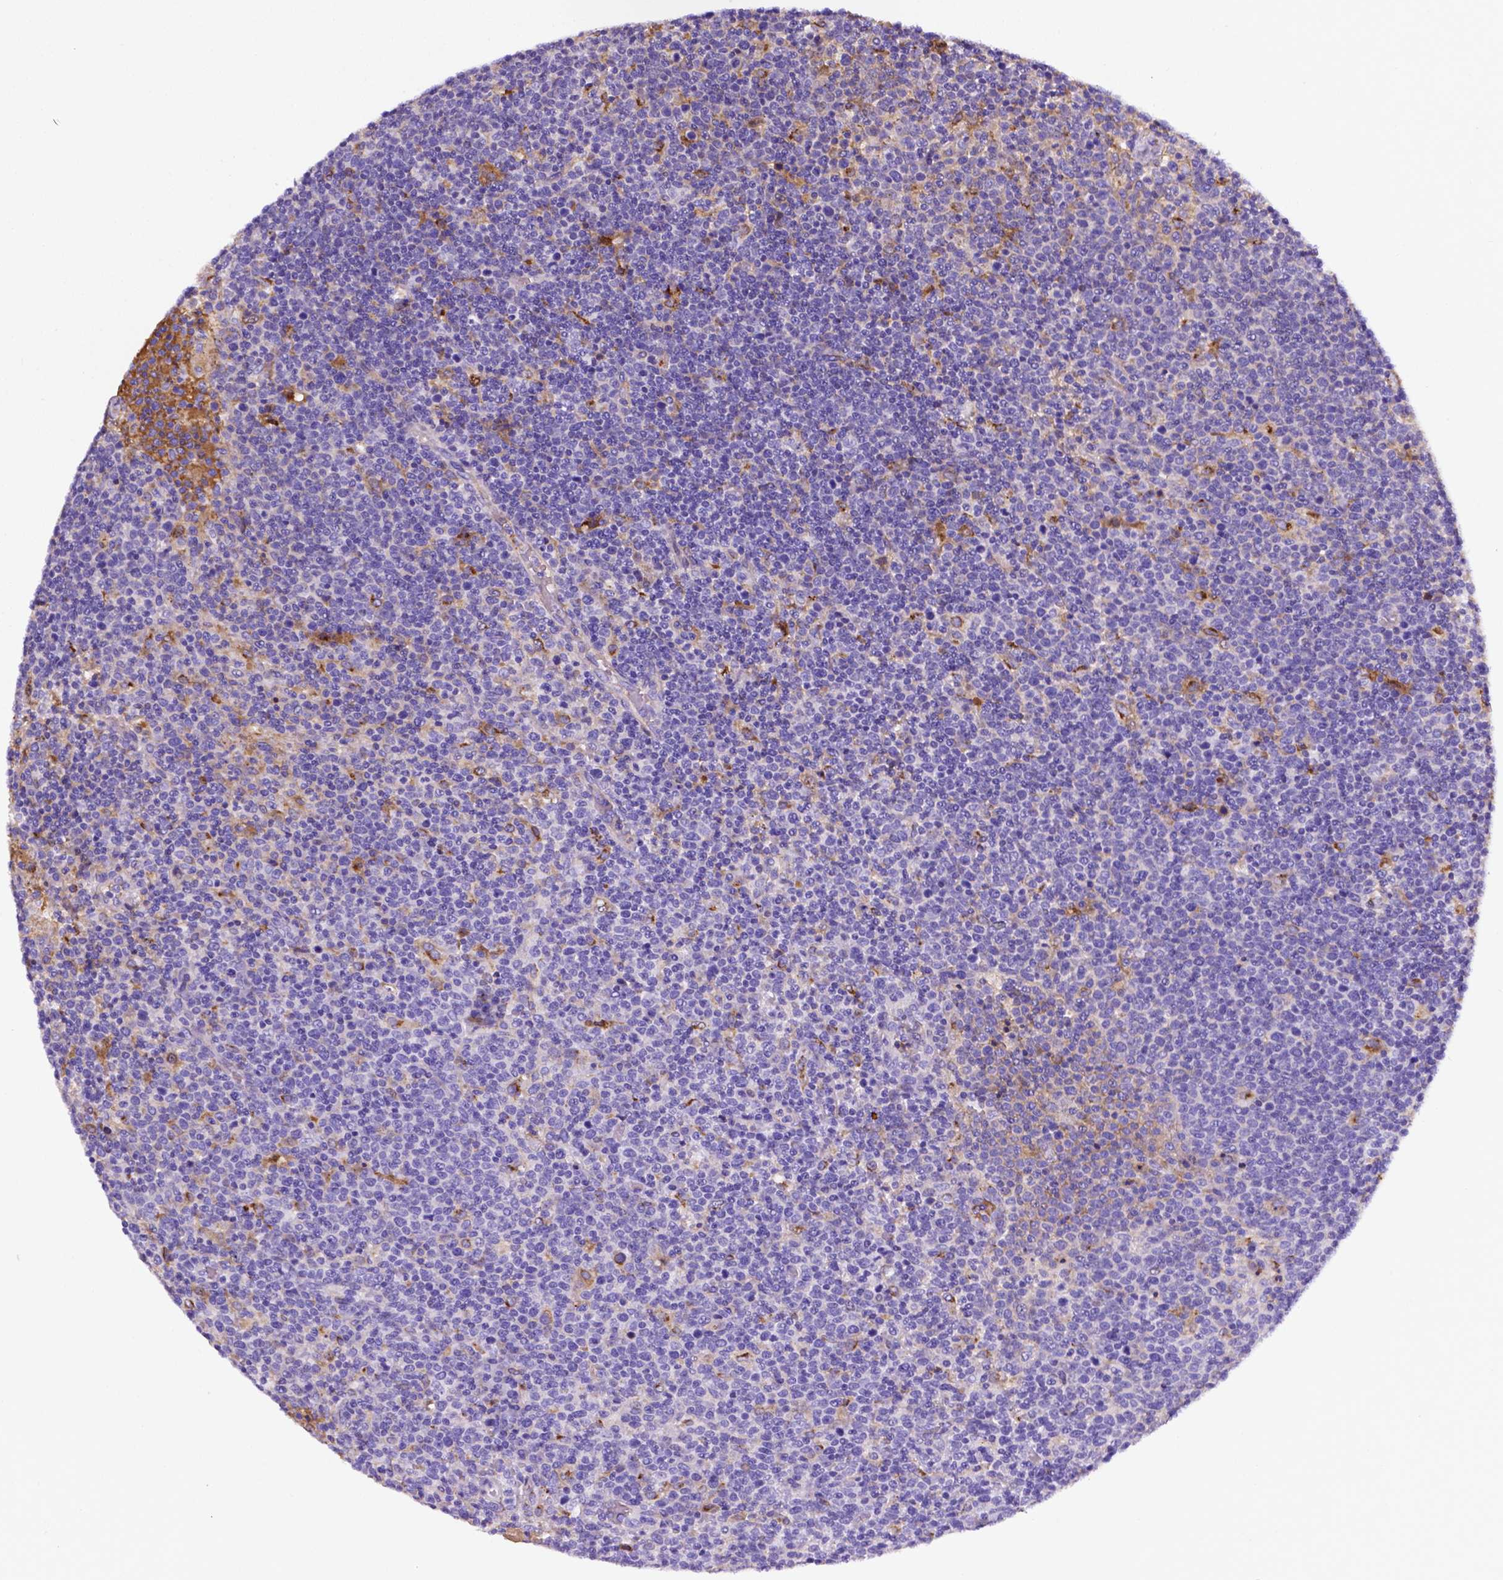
{"staining": {"intensity": "negative", "quantity": "none", "location": "none"}, "tissue": "lymphoma", "cell_type": "Tumor cells", "image_type": "cancer", "snomed": [{"axis": "morphology", "description": "Malignant lymphoma, non-Hodgkin's type, High grade"}, {"axis": "topography", "description": "Lymph node"}], "caption": "Immunohistochemical staining of human malignant lymphoma, non-Hodgkin's type (high-grade) exhibits no significant staining in tumor cells.", "gene": "APOE", "patient": {"sex": "male", "age": 61}}